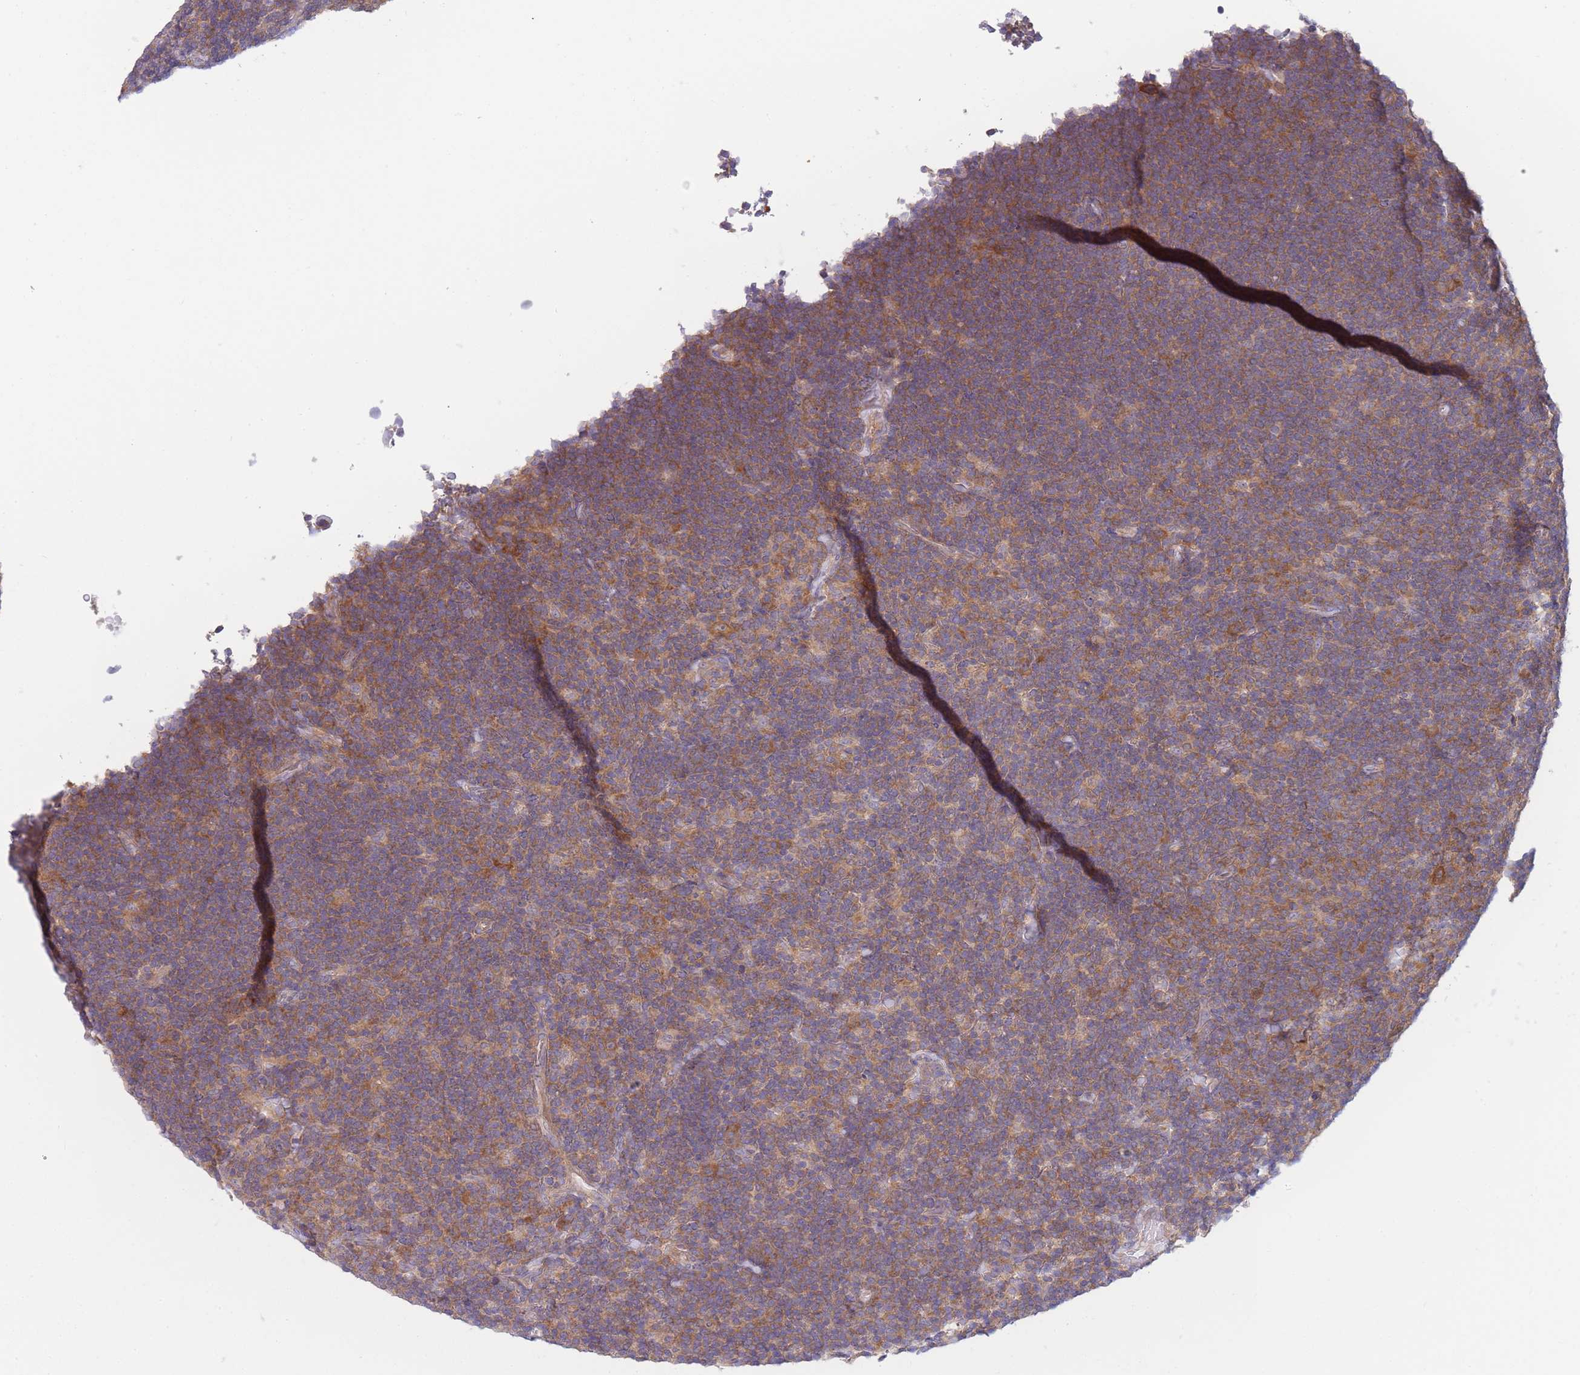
{"staining": {"intensity": "negative", "quantity": "none", "location": "none"}, "tissue": "lymphoma", "cell_type": "Tumor cells", "image_type": "cancer", "snomed": [{"axis": "morphology", "description": "Hodgkin's disease, NOS"}, {"axis": "topography", "description": "Lymph node"}], "caption": "The immunohistochemistry image has no significant expression in tumor cells of lymphoma tissue.", "gene": "PFDN6", "patient": {"sex": "female", "age": 57}}